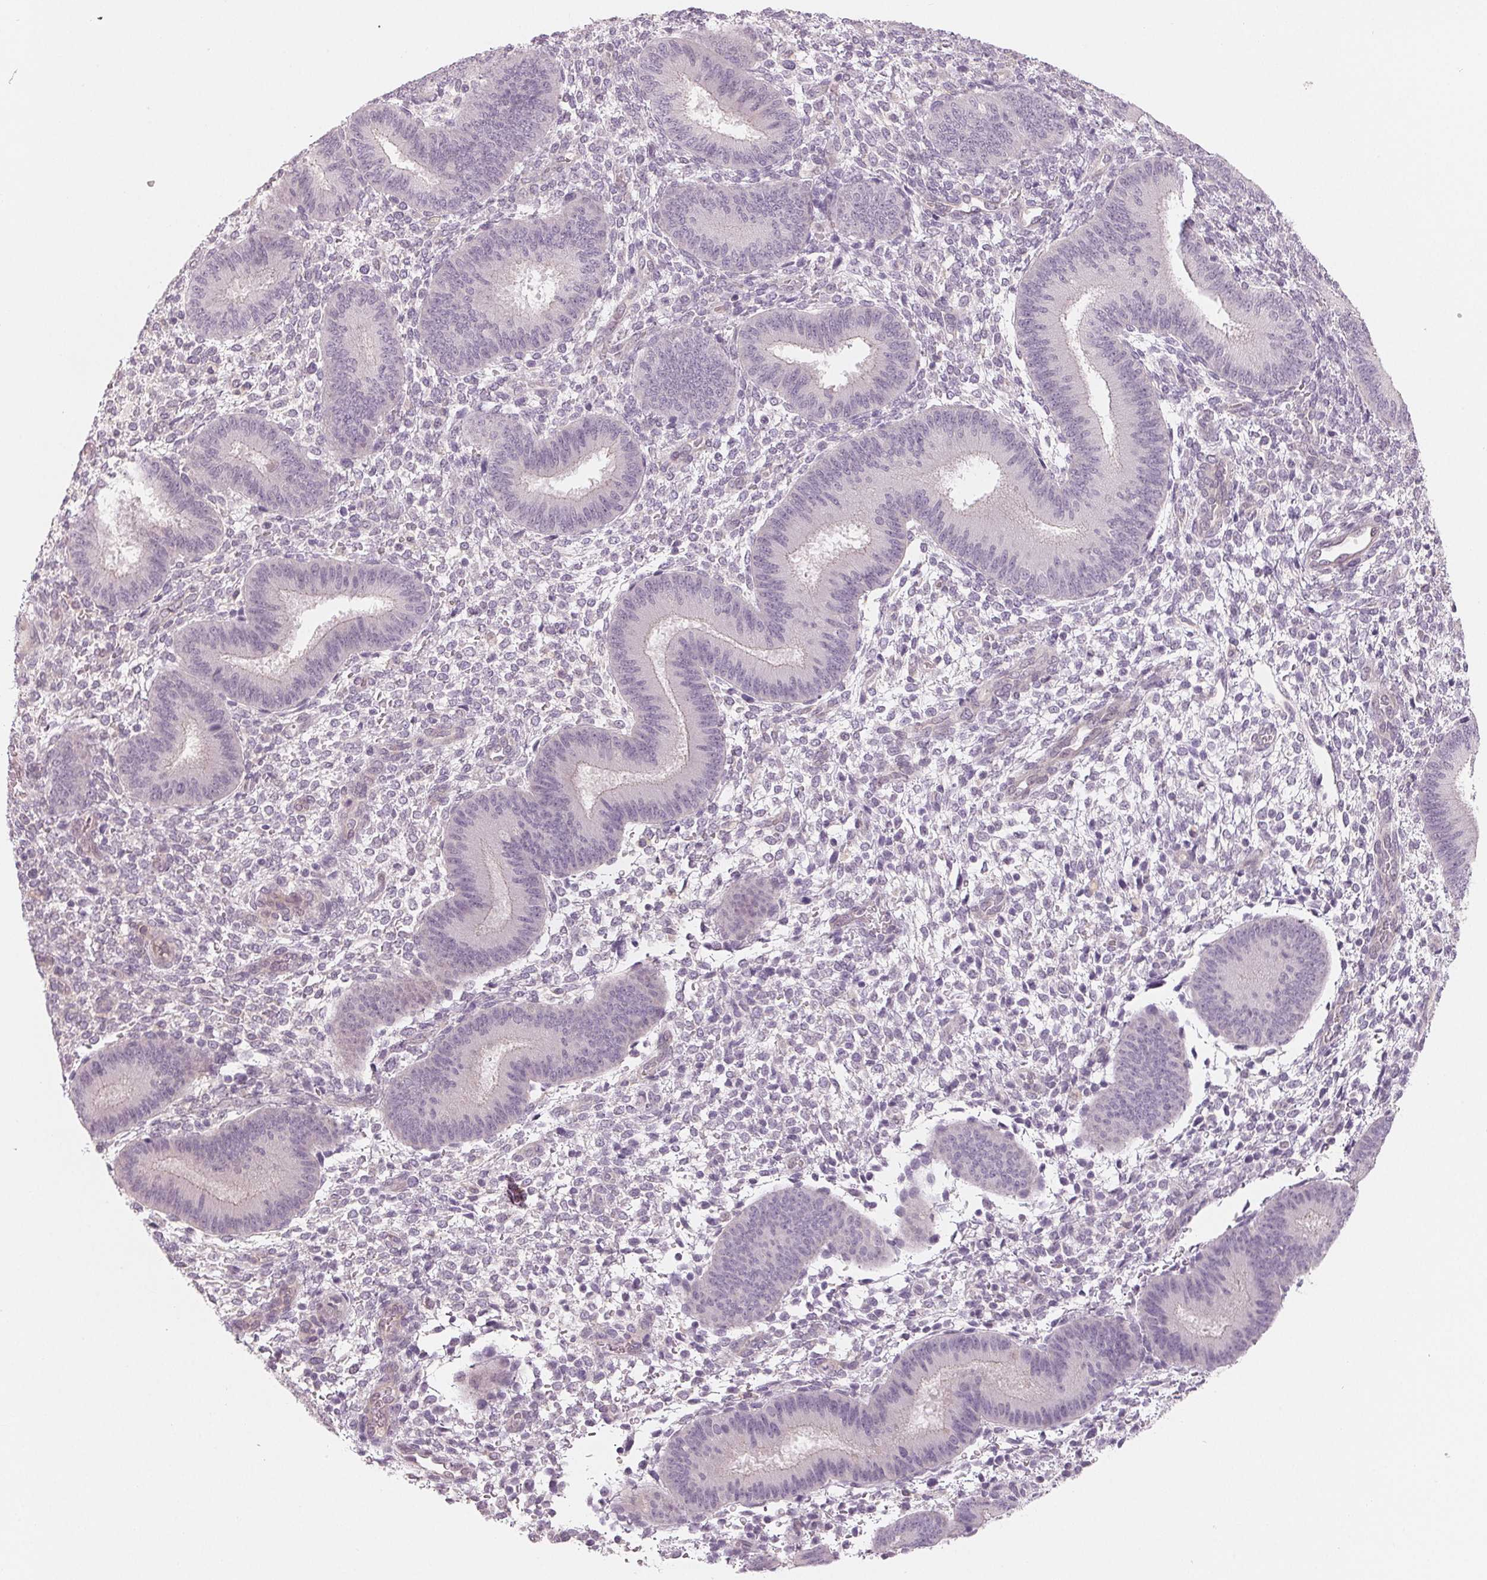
{"staining": {"intensity": "negative", "quantity": "none", "location": "none"}, "tissue": "endometrium", "cell_type": "Cells in endometrial stroma", "image_type": "normal", "snomed": [{"axis": "morphology", "description": "Normal tissue, NOS"}, {"axis": "topography", "description": "Endometrium"}], "caption": "Immunohistochemical staining of normal endometrium displays no significant staining in cells in endometrial stroma.", "gene": "CFC1B", "patient": {"sex": "female", "age": 39}}